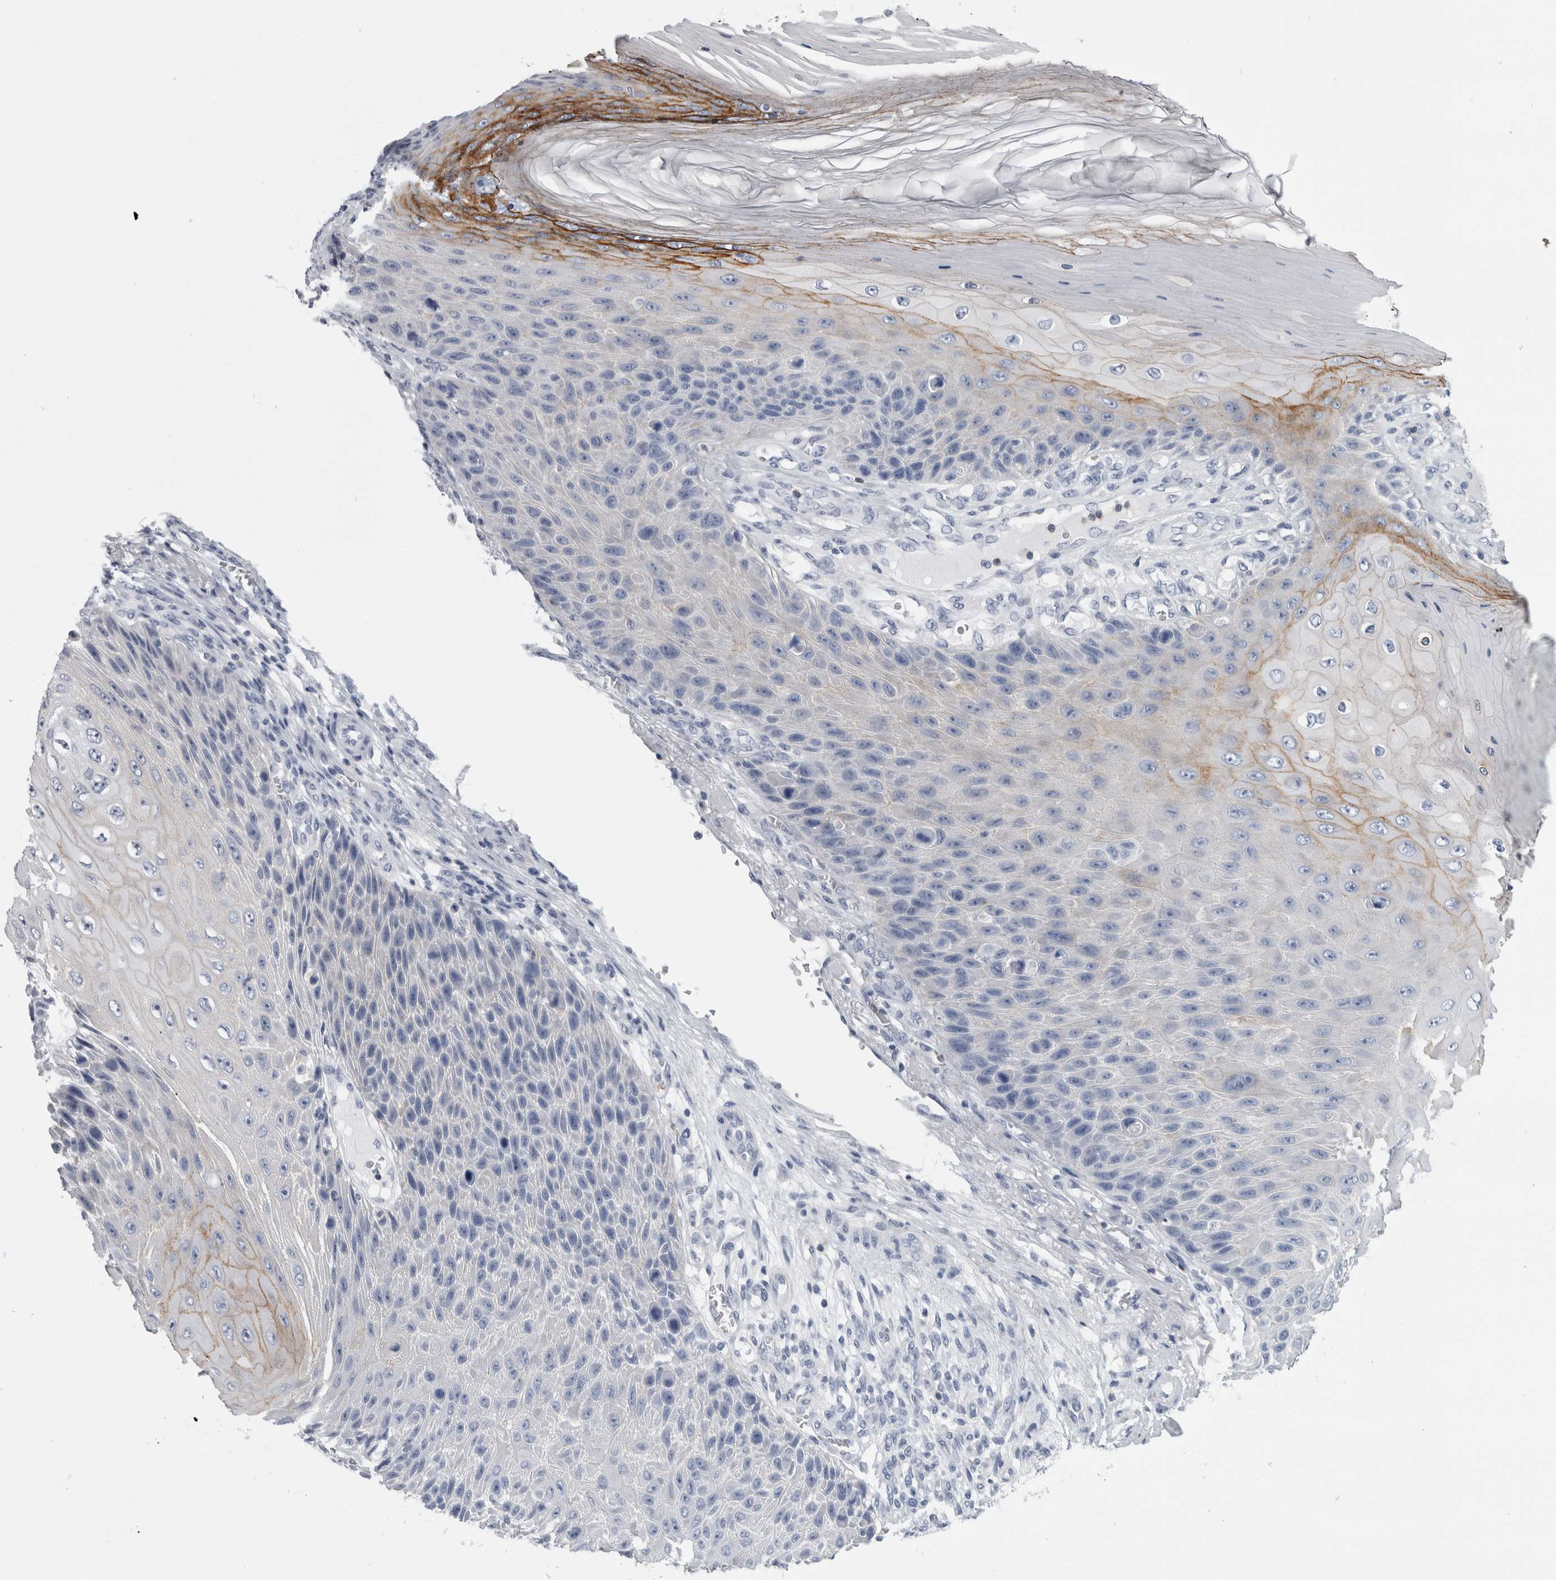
{"staining": {"intensity": "negative", "quantity": "none", "location": "none"}, "tissue": "skin cancer", "cell_type": "Tumor cells", "image_type": "cancer", "snomed": [{"axis": "morphology", "description": "Squamous cell carcinoma, NOS"}, {"axis": "topography", "description": "Skin"}], "caption": "This micrograph is of skin cancer (squamous cell carcinoma) stained with immunohistochemistry to label a protein in brown with the nuclei are counter-stained blue. There is no expression in tumor cells. (DAB immunohistochemistry, high magnification).", "gene": "ANKFY1", "patient": {"sex": "female", "age": 88}}